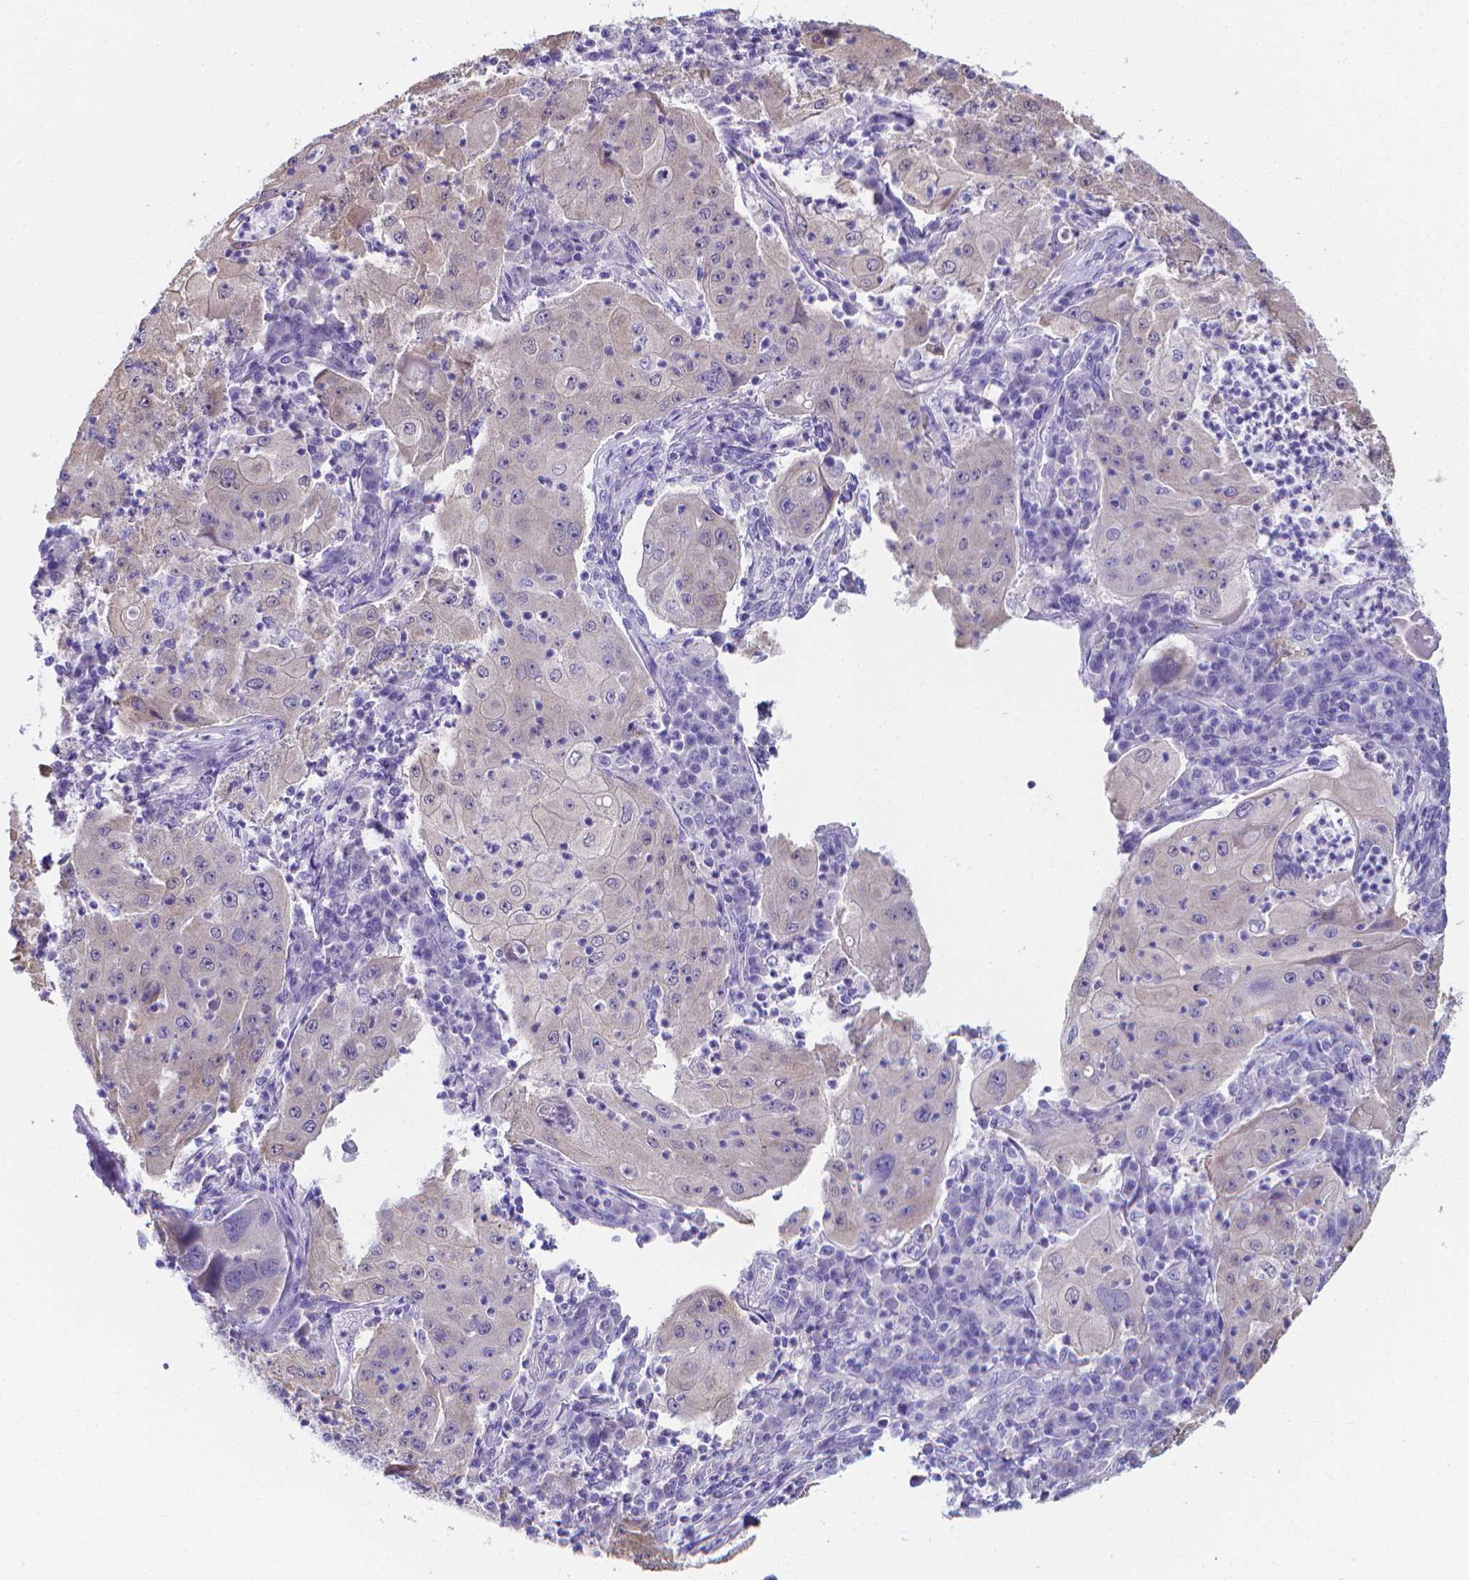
{"staining": {"intensity": "negative", "quantity": "none", "location": "none"}, "tissue": "lung cancer", "cell_type": "Tumor cells", "image_type": "cancer", "snomed": [{"axis": "morphology", "description": "Squamous cell carcinoma, NOS"}, {"axis": "topography", "description": "Lung"}], "caption": "Immunohistochemistry (IHC) of human lung cancer (squamous cell carcinoma) shows no staining in tumor cells. (DAB (3,3'-diaminobenzidine) IHC, high magnification).", "gene": "LRRC73", "patient": {"sex": "female", "age": 59}}